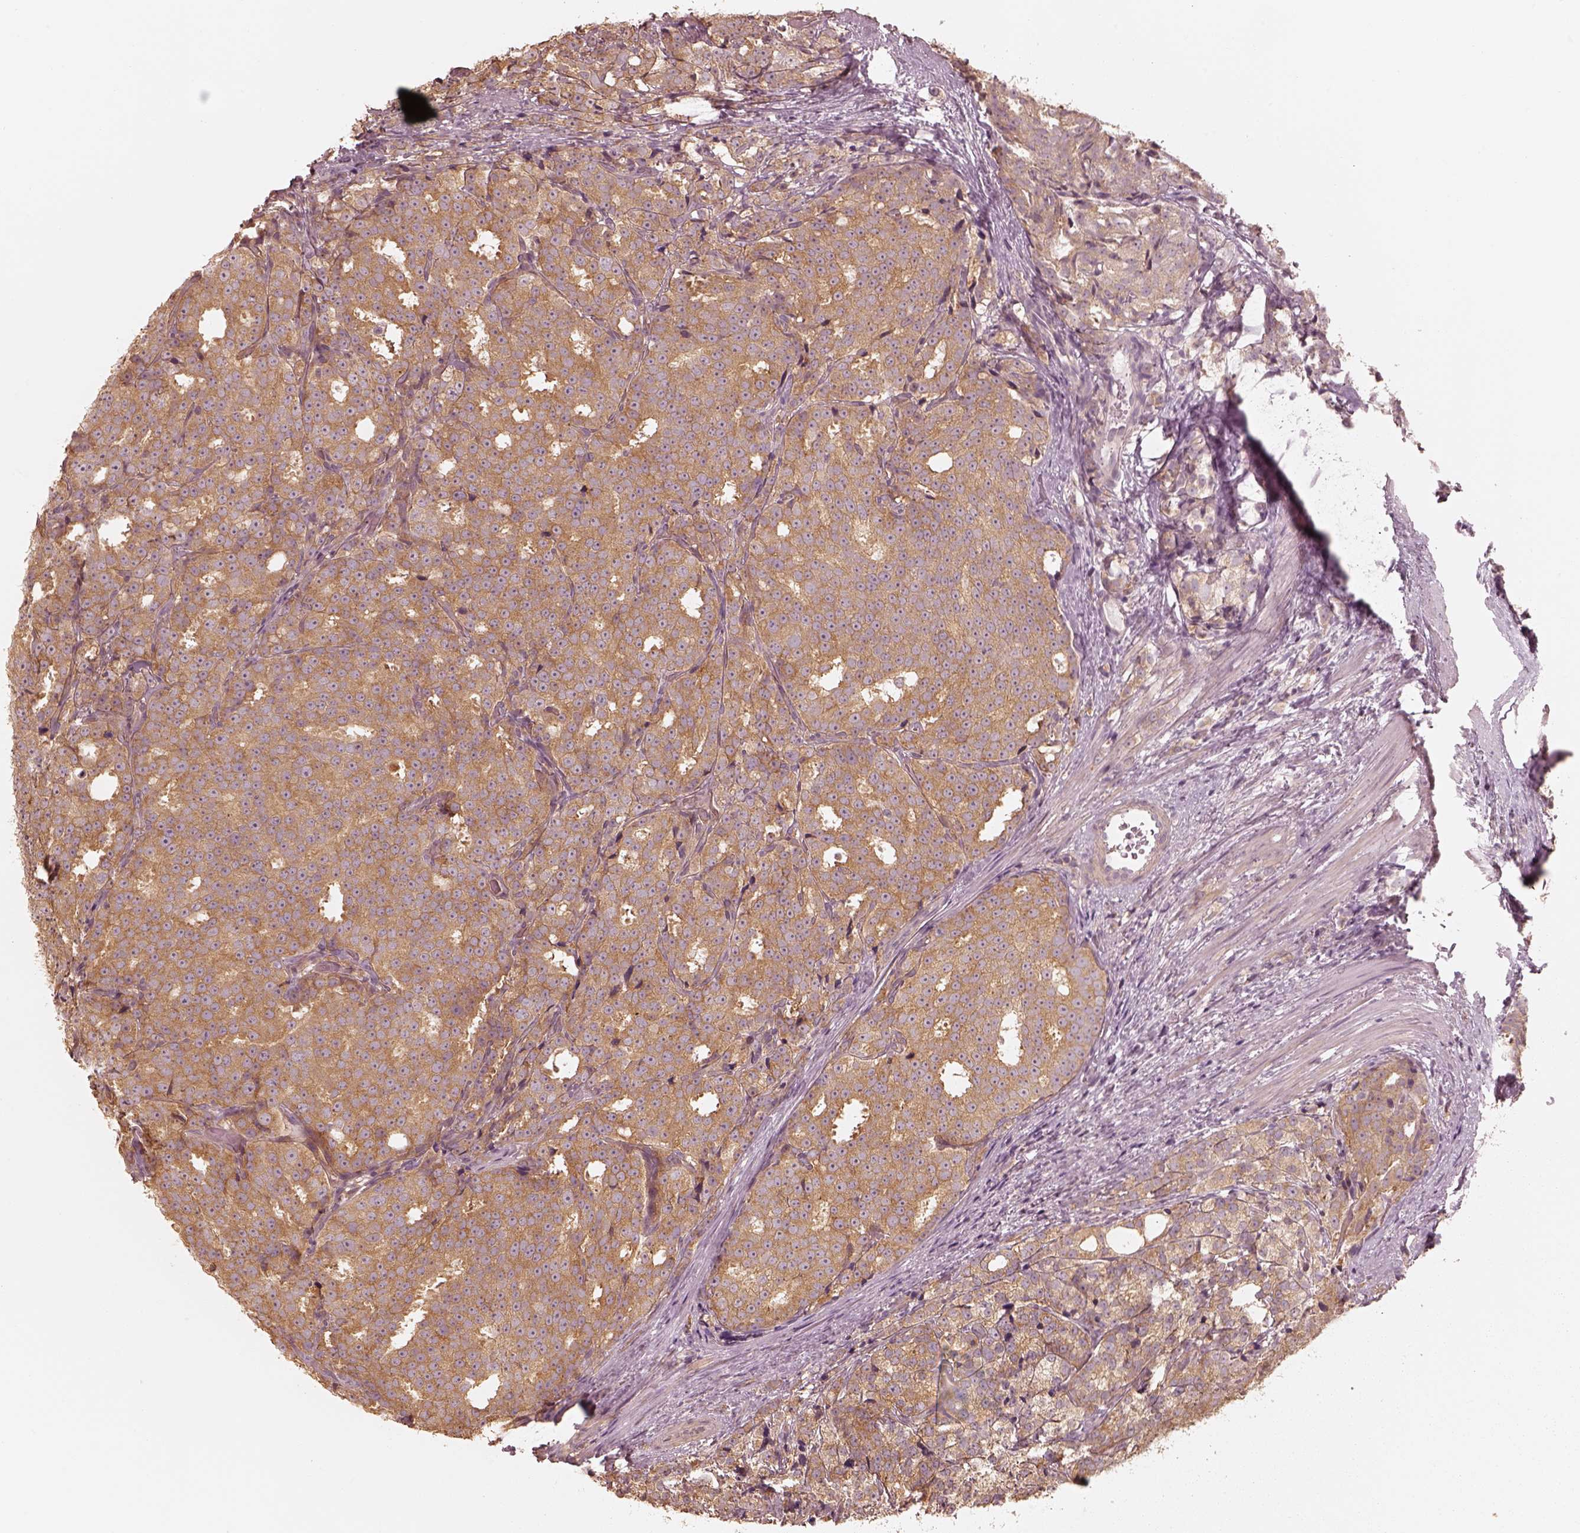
{"staining": {"intensity": "moderate", "quantity": ">75%", "location": "cytoplasmic/membranous"}, "tissue": "prostate cancer", "cell_type": "Tumor cells", "image_type": "cancer", "snomed": [{"axis": "morphology", "description": "Adenocarcinoma, High grade"}, {"axis": "topography", "description": "Prostate"}], "caption": "Brown immunohistochemical staining in high-grade adenocarcinoma (prostate) reveals moderate cytoplasmic/membranous staining in about >75% of tumor cells.", "gene": "KIF5C", "patient": {"sex": "male", "age": 53}}